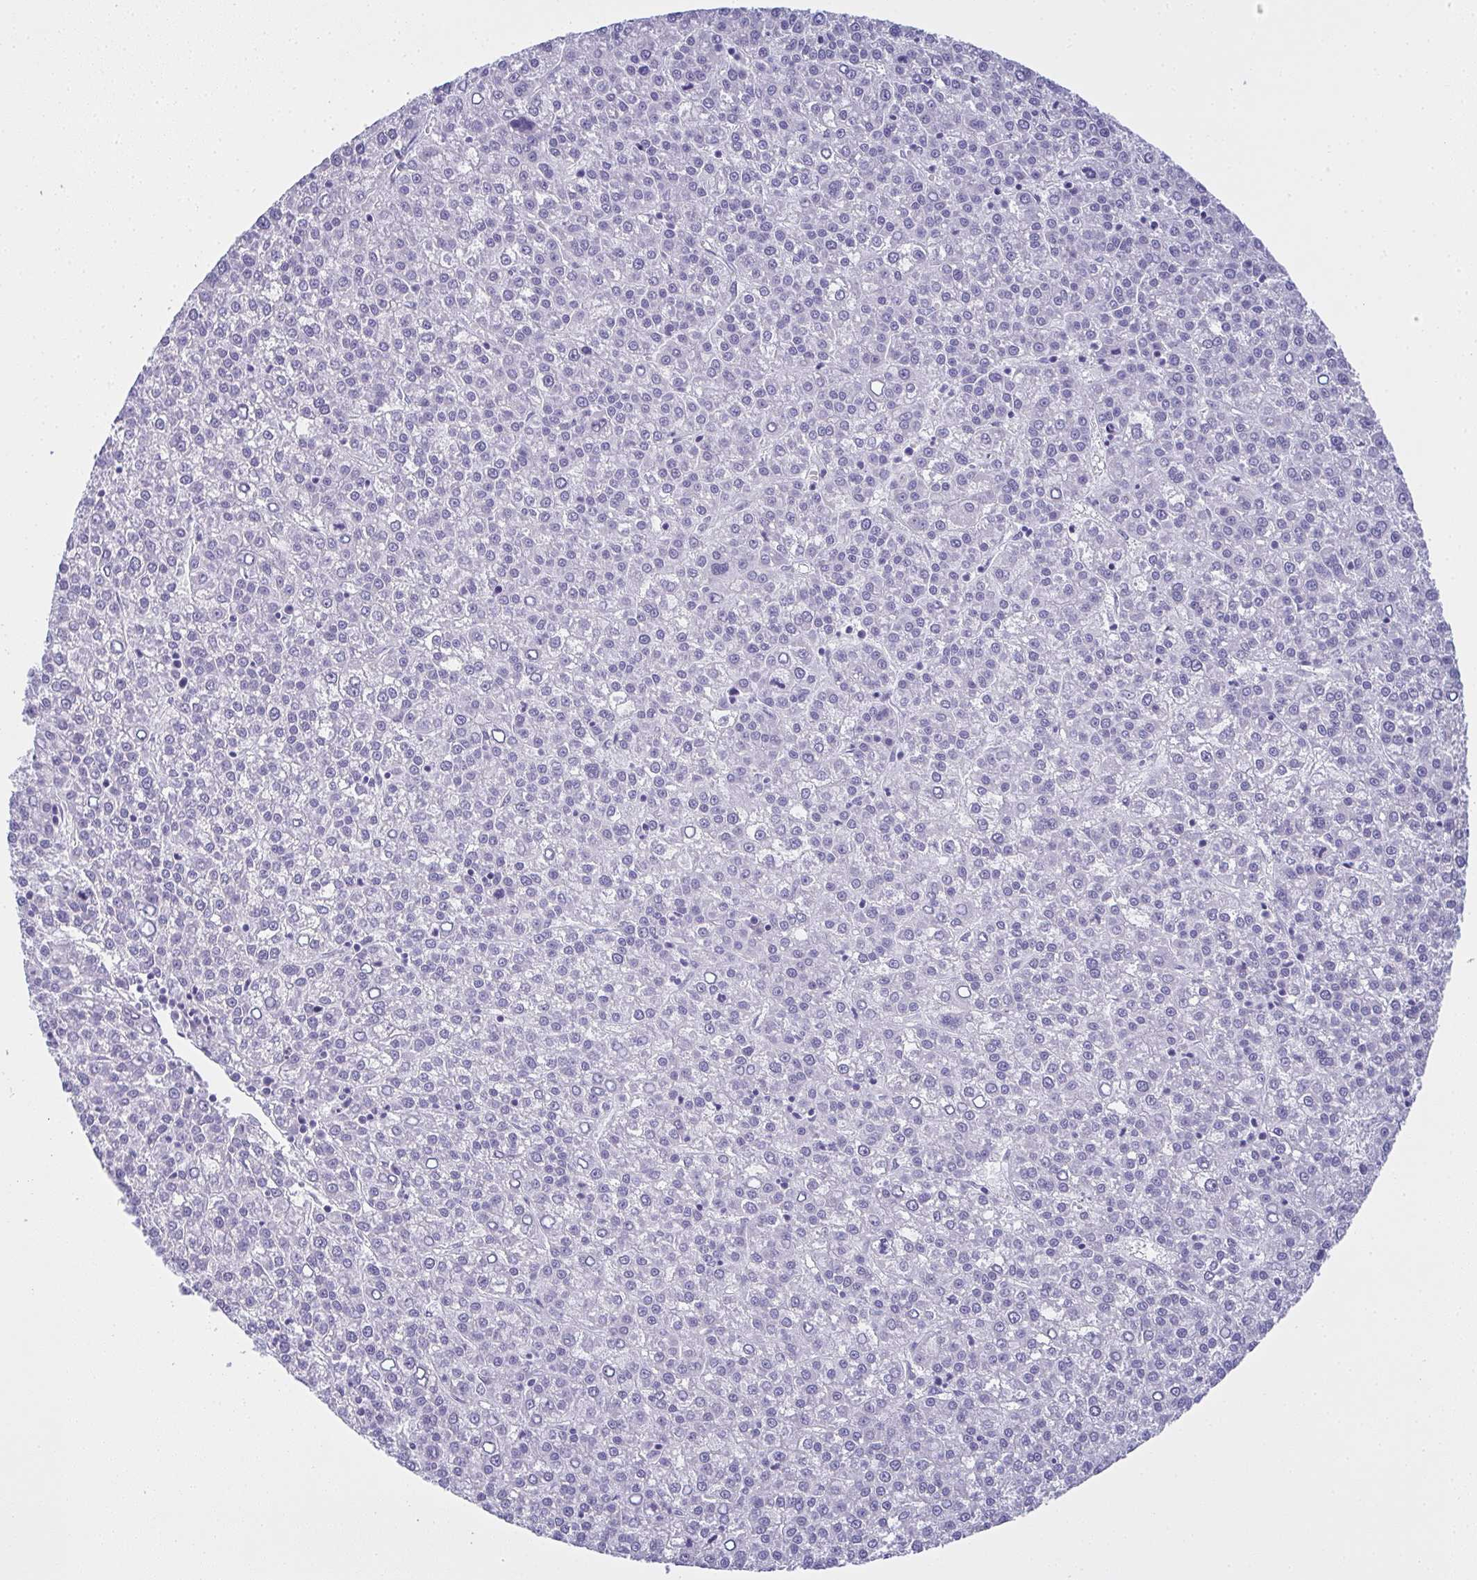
{"staining": {"intensity": "negative", "quantity": "none", "location": "none"}, "tissue": "liver cancer", "cell_type": "Tumor cells", "image_type": "cancer", "snomed": [{"axis": "morphology", "description": "Carcinoma, Hepatocellular, NOS"}, {"axis": "topography", "description": "Liver"}], "caption": "High power microscopy image of an immunohistochemistry (IHC) histopathology image of hepatocellular carcinoma (liver), revealing no significant expression in tumor cells.", "gene": "SLC36A2", "patient": {"sex": "female", "age": 58}}